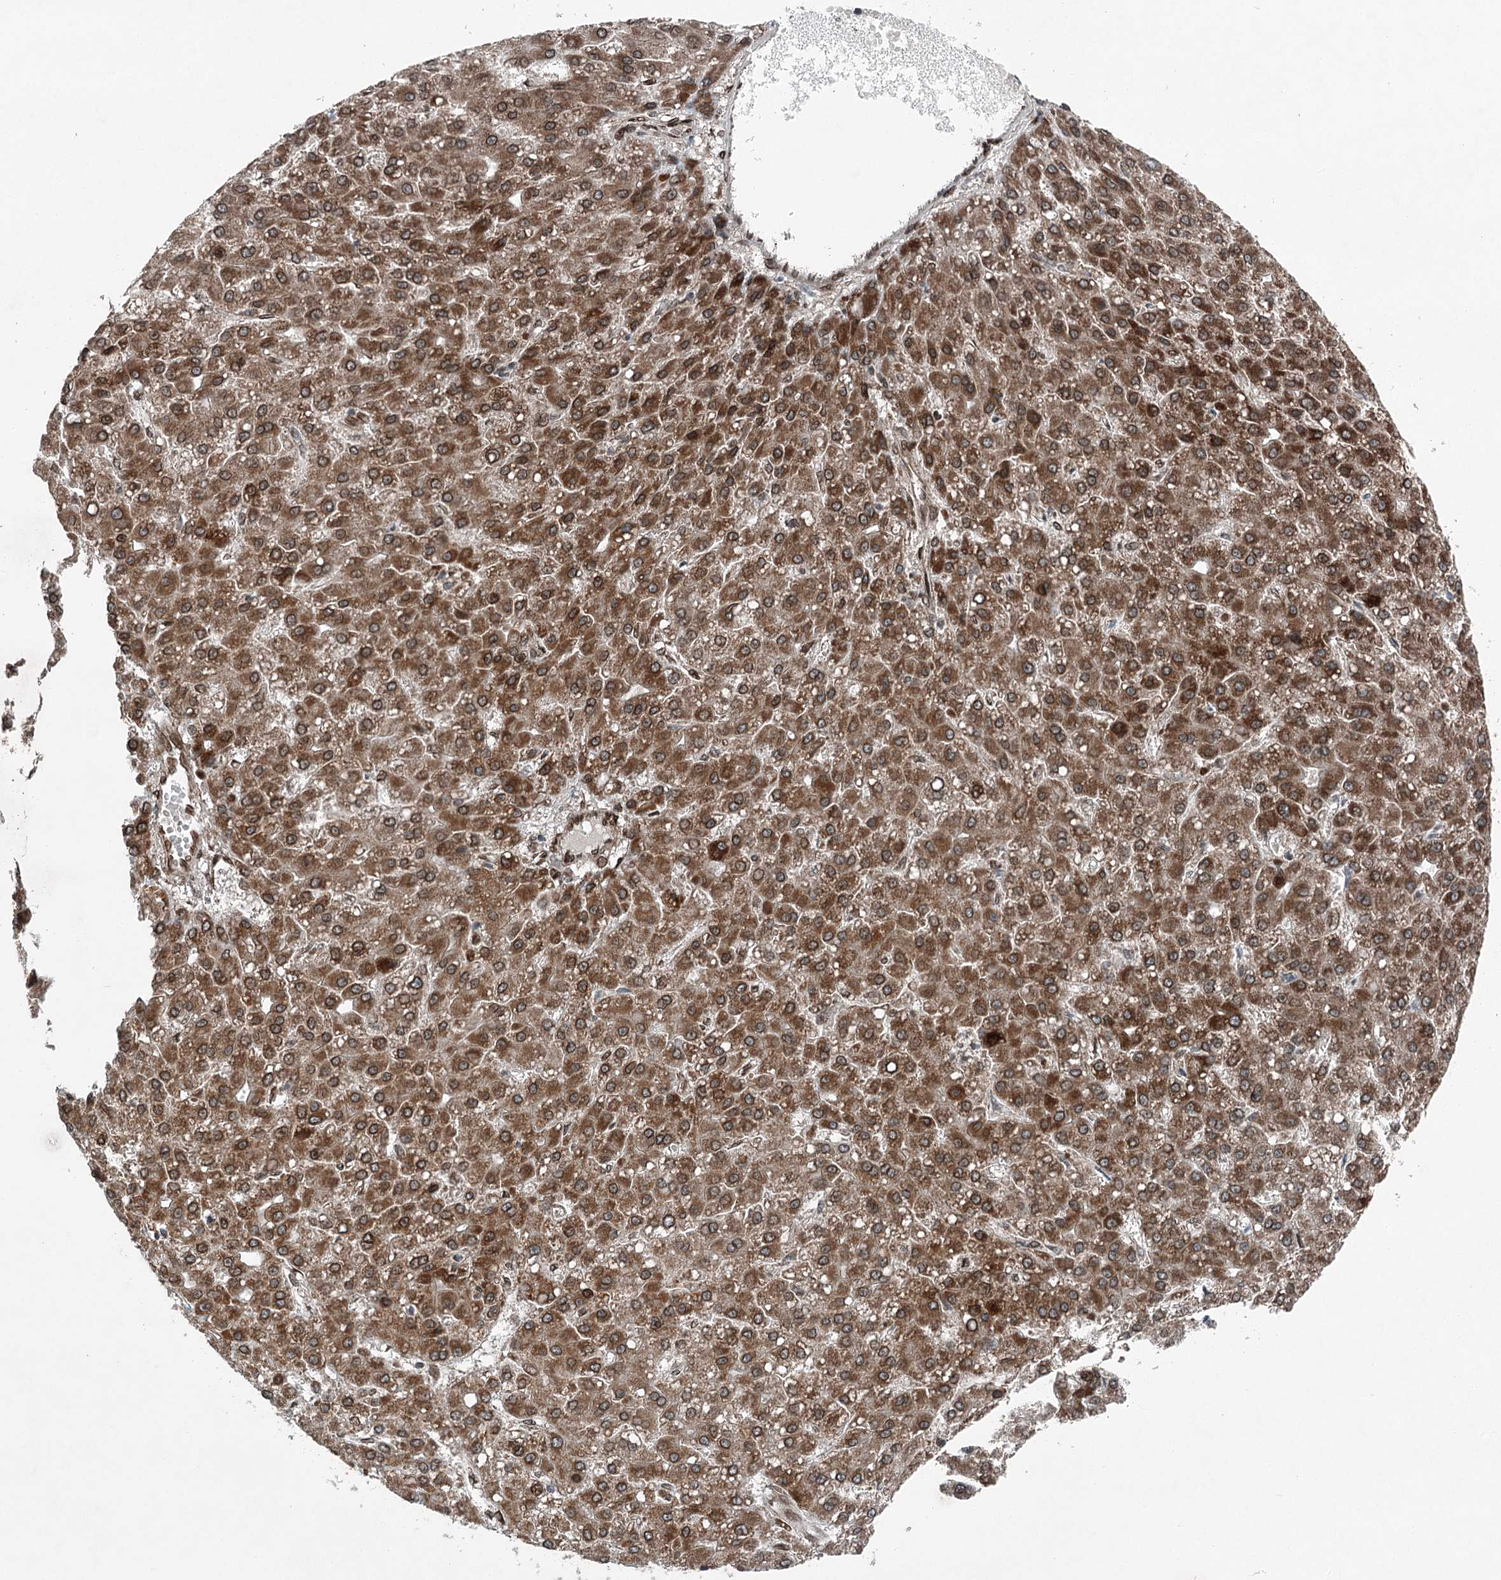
{"staining": {"intensity": "moderate", "quantity": ">75%", "location": "cytoplasmic/membranous"}, "tissue": "liver cancer", "cell_type": "Tumor cells", "image_type": "cancer", "snomed": [{"axis": "morphology", "description": "Carcinoma, Hepatocellular, NOS"}, {"axis": "topography", "description": "Liver"}], "caption": "This is a histology image of IHC staining of hepatocellular carcinoma (liver), which shows moderate expression in the cytoplasmic/membranous of tumor cells.", "gene": "BCKDHA", "patient": {"sex": "male", "age": 67}}